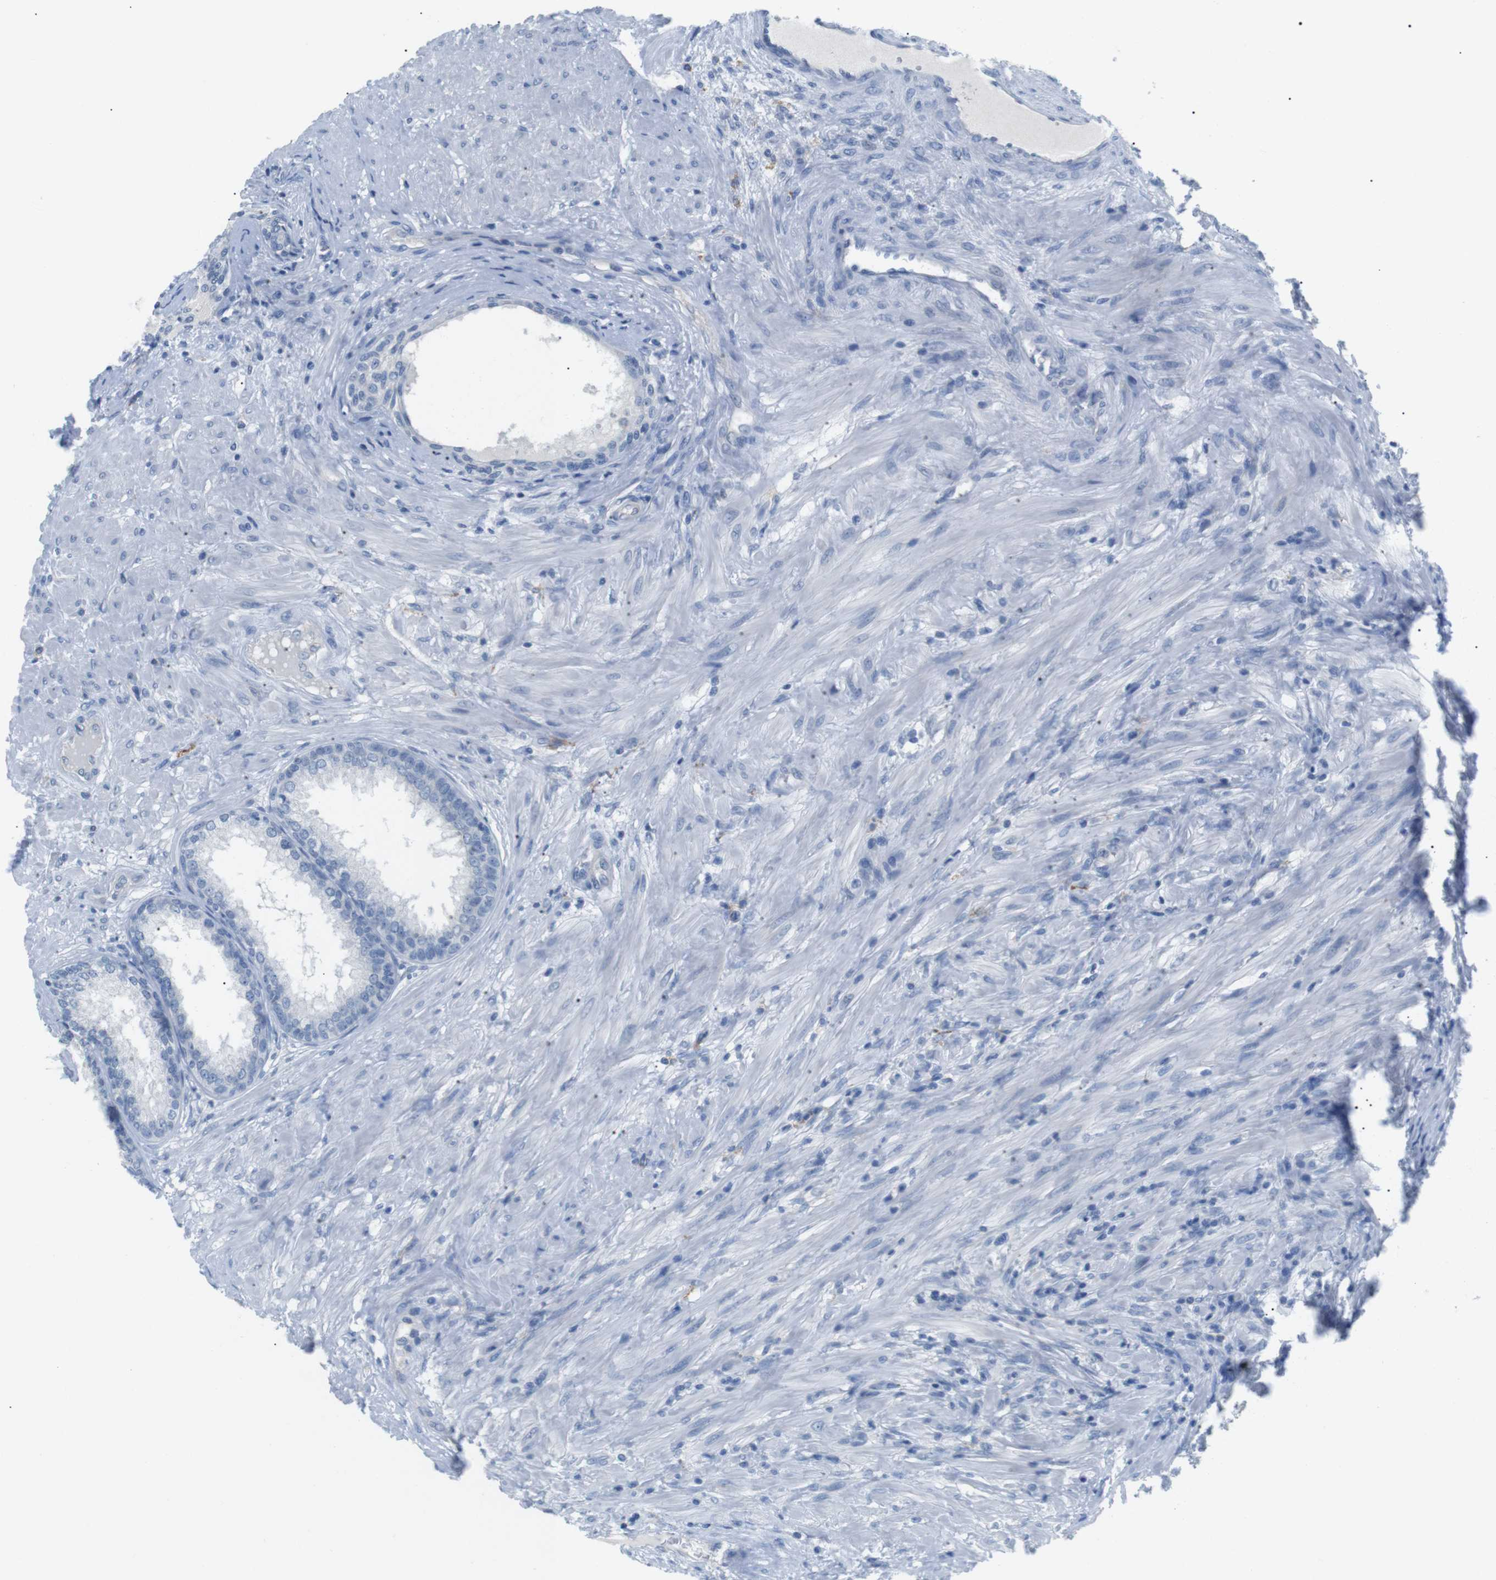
{"staining": {"intensity": "negative", "quantity": "none", "location": "none"}, "tissue": "prostate", "cell_type": "Glandular cells", "image_type": "normal", "snomed": [{"axis": "morphology", "description": "Normal tissue, NOS"}, {"axis": "topography", "description": "Prostate"}], "caption": "Prostate stained for a protein using immunohistochemistry demonstrates no staining glandular cells.", "gene": "FCGRT", "patient": {"sex": "male", "age": 76}}